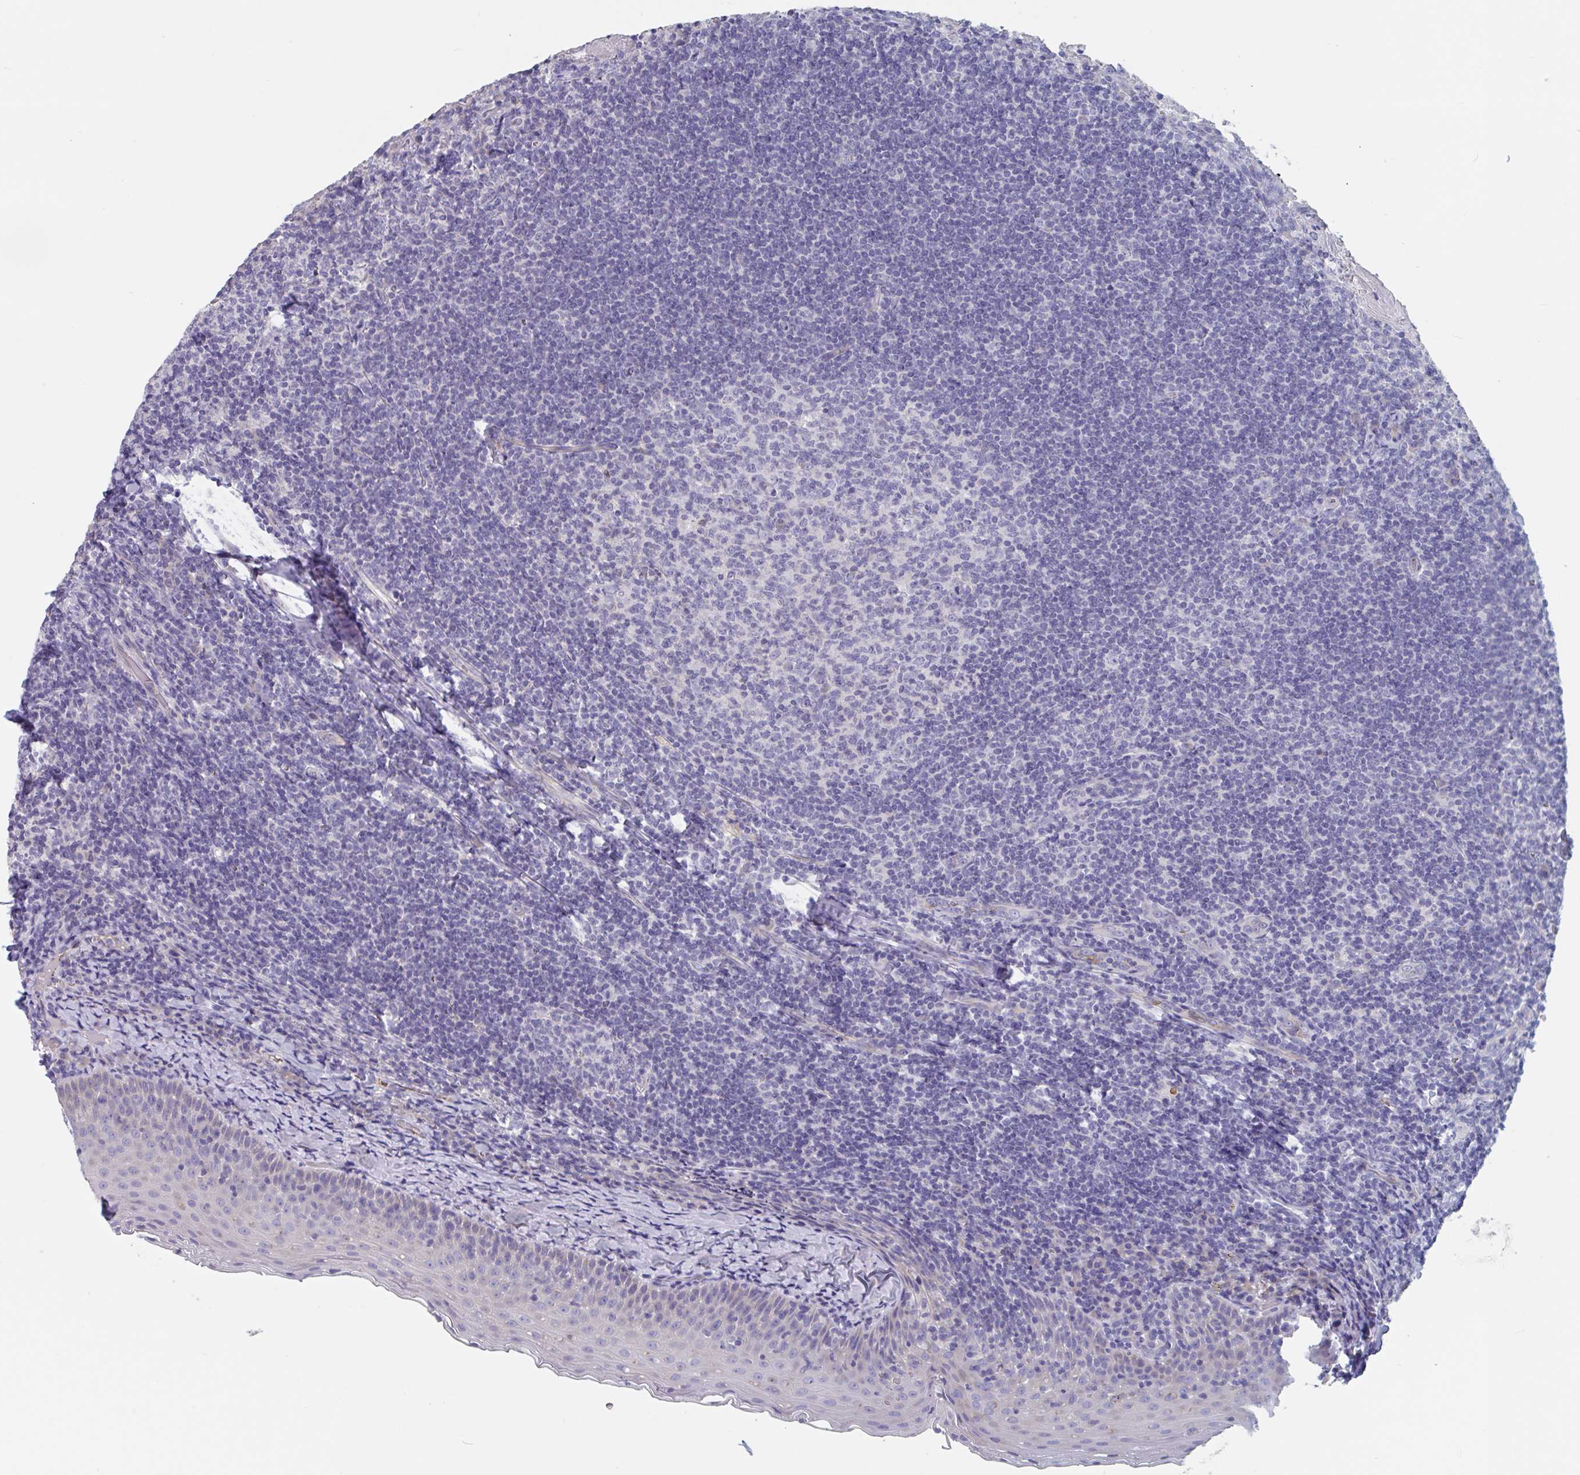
{"staining": {"intensity": "negative", "quantity": "none", "location": "none"}, "tissue": "tonsil", "cell_type": "Germinal center cells", "image_type": "normal", "snomed": [{"axis": "morphology", "description": "Normal tissue, NOS"}, {"axis": "topography", "description": "Tonsil"}], "caption": "Protein analysis of unremarkable tonsil reveals no significant expression in germinal center cells.", "gene": "ABHD16A", "patient": {"sex": "female", "age": 10}}